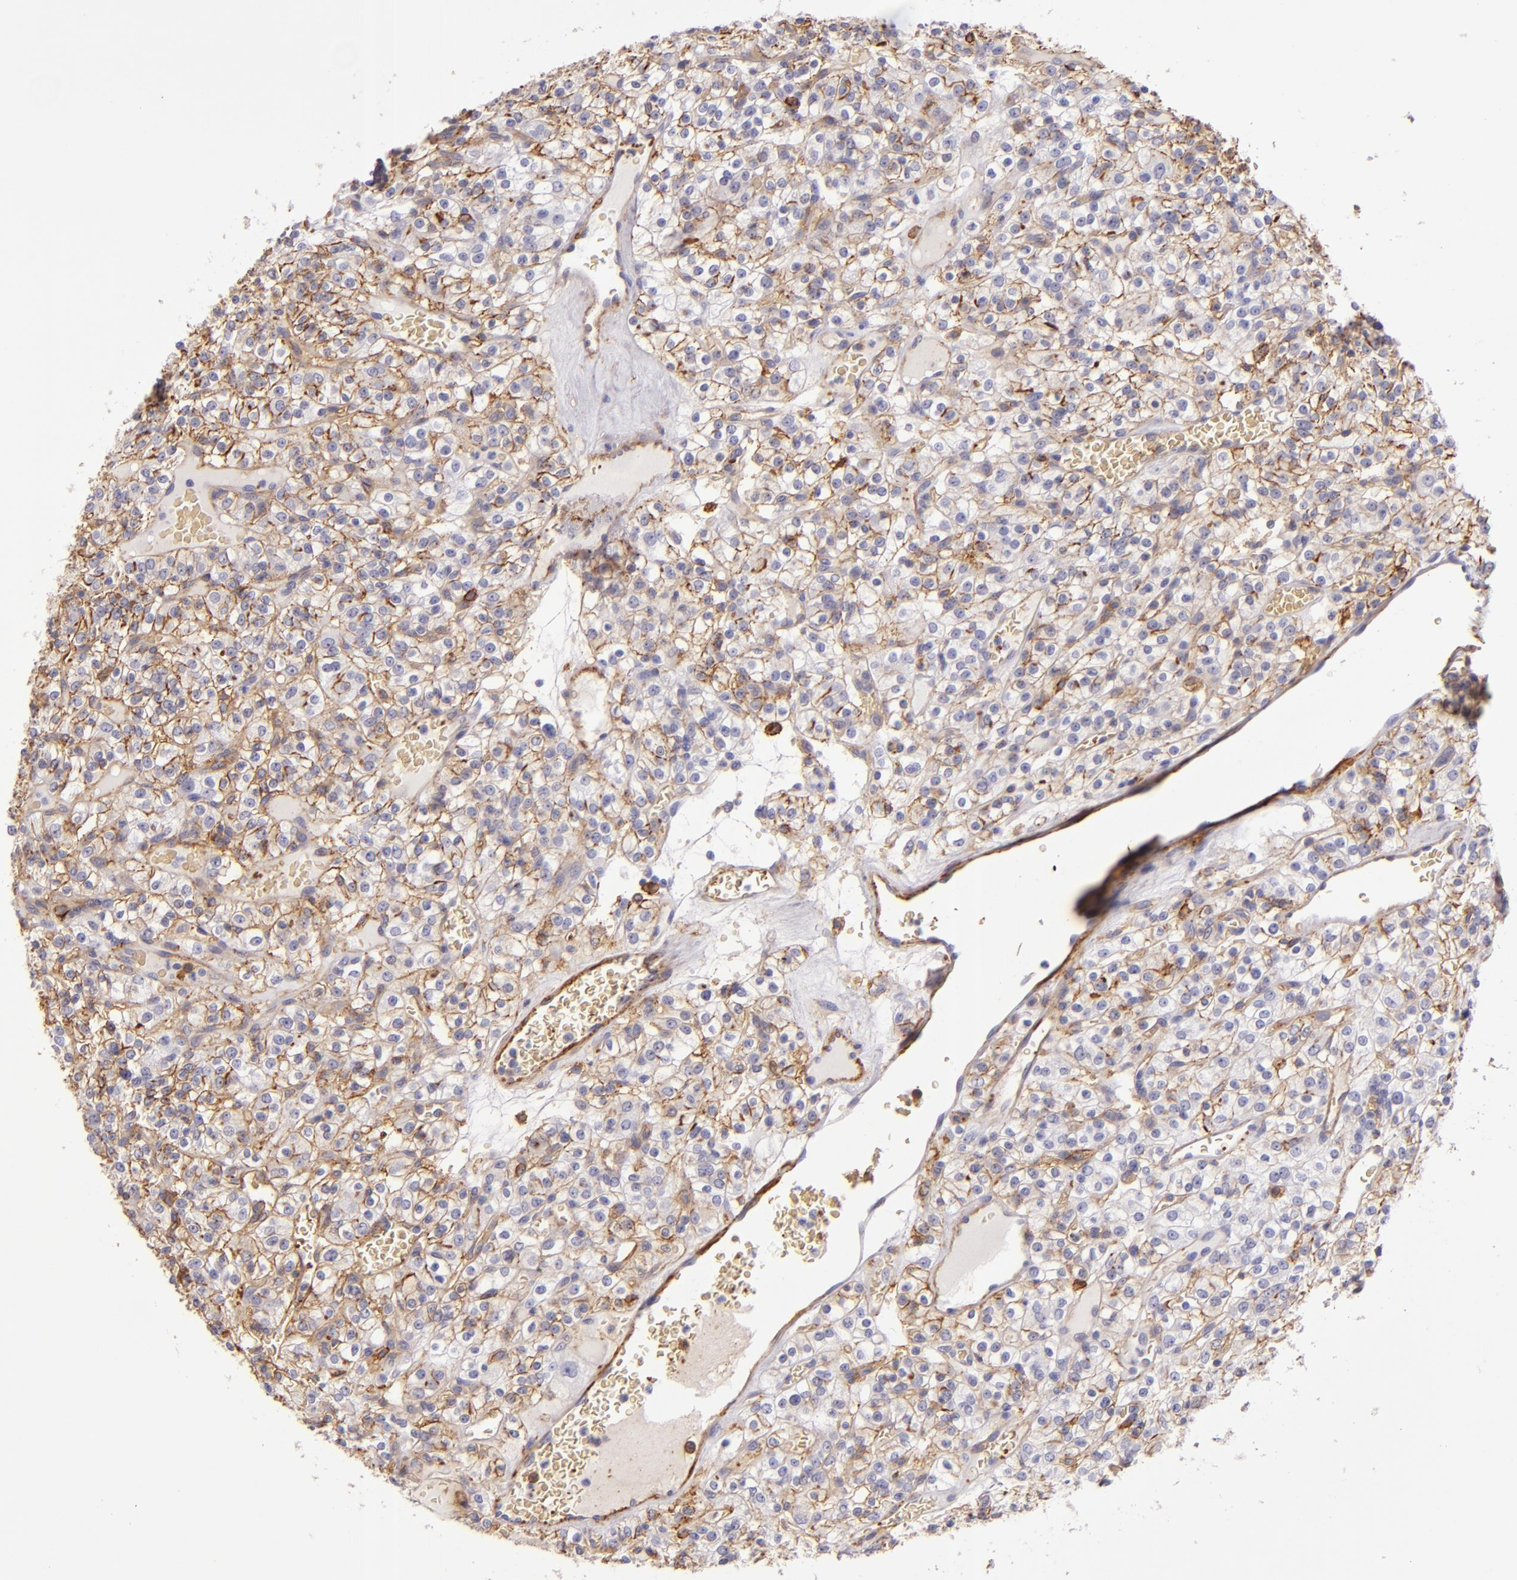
{"staining": {"intensity": "moderate", "quantity": ">75%", "location": "cytoplasmic/membranous"}, "tissue": "renal cancer", "cell_type": "Tumor cells", "image_type": "cancer", "snomed": [{"axis": "morphology", "description": "Normal tissue, NOS"}, {"axis": "morphology", "description": "Adenocarcinoma, NOS"}, {"axis": "topography", "description": "Kidney"}], "caption": "Protein staining of renal adenocarcinoma tissue demonstrates moderate cytoplasmic/membranous staining in about >75% of tumor cells.", "gene": "CD9", "patient": {"sex": "female", "age": 72}}